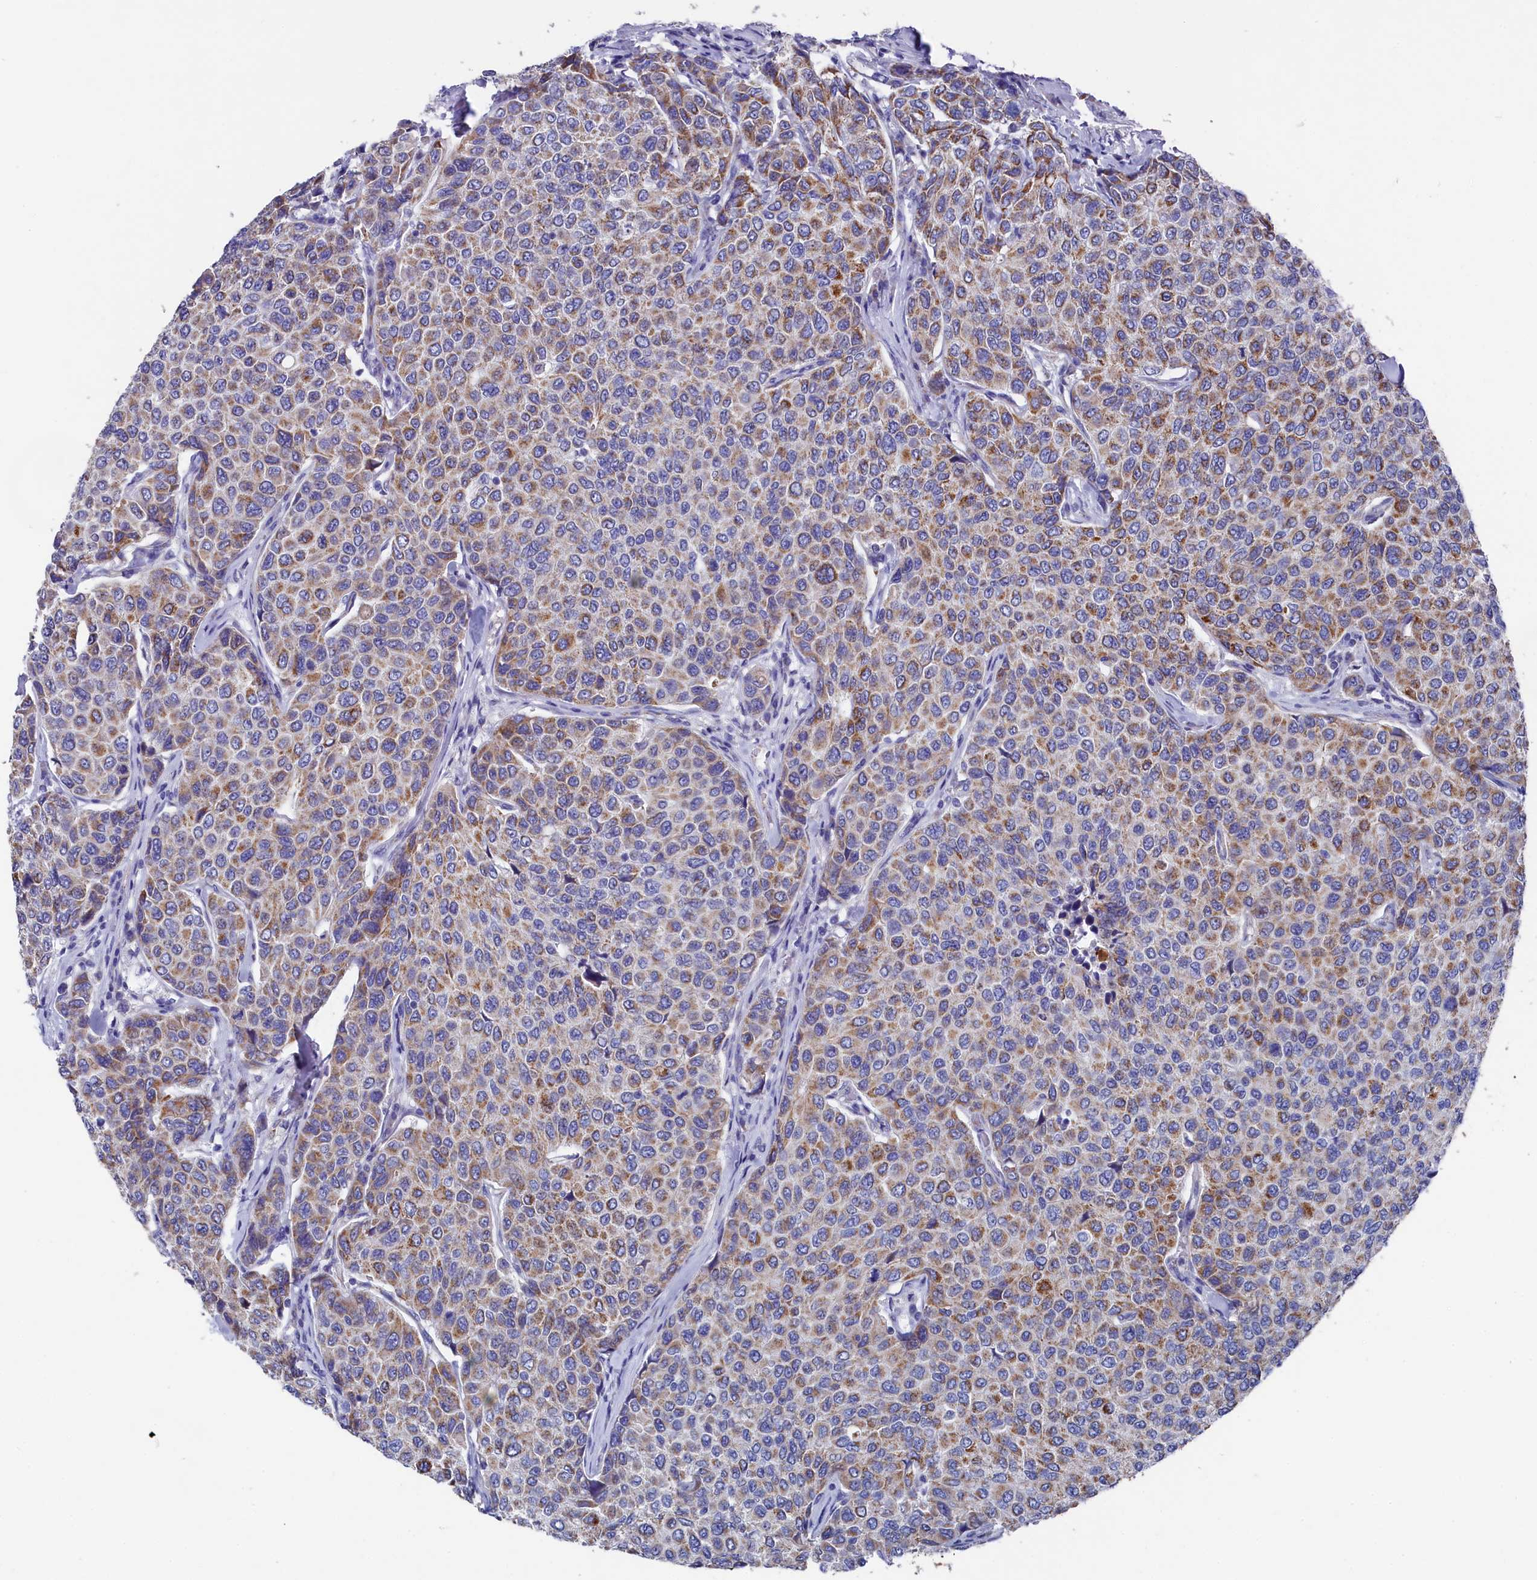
{"staining": {"intensity": "moderate", "quantity": ">75%", "location": "cytoplasmic/membranous"}, "tissue": "breast cancer", "cell_type": "Tumor cells", "image_type": "cancer", "snomed": [{"axis": "morphology", "description": "Duct carcinoma"}, {"axis": "topography", "description": "Breast"}], "caption": "Immunohistochemical staining of human breast cancer demonstrates moderate cytoplasmic/membranous protein staining in about >75% of tumor cells.", "gene": "MMAB", "patient": {"sex": "female", "age": 55}}